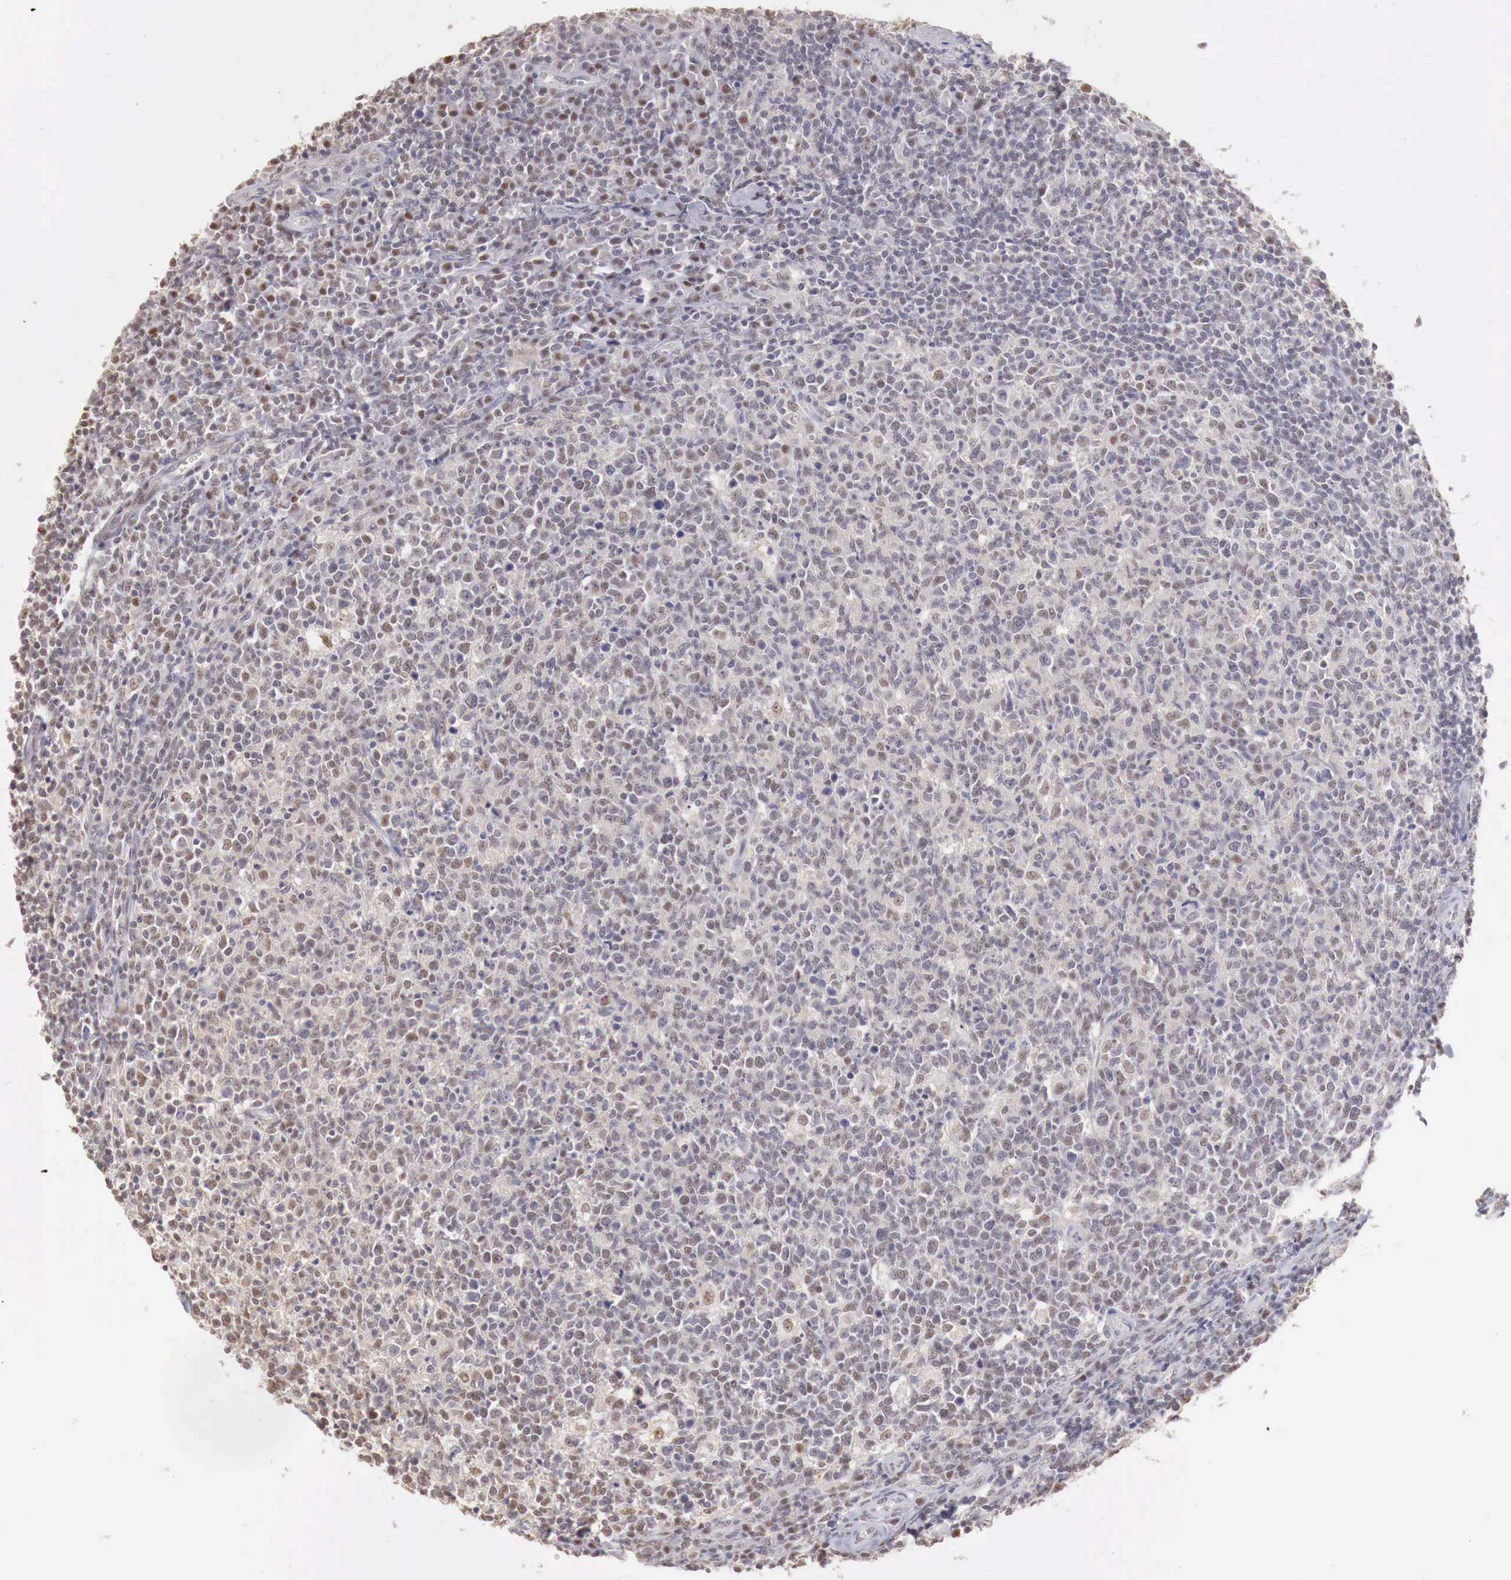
{"staining": {"intensity": "weak", "quantity": "<25%", "location": "nuclear"}, "tissue": "tonsil", "cell_type": "Germinal center cells", "image_type": "normal", "snomed": [{"axis": "morphology", "description": "Normal tissue, NOS"}, {"axis": "topography", "description": "Tonsil"}], "caption": "Human tonsil stained for a protein using IHC displays no positivity in germinal center cells.", "gene": "UBA1", "patient": {"sex": "male", "age": 6}}